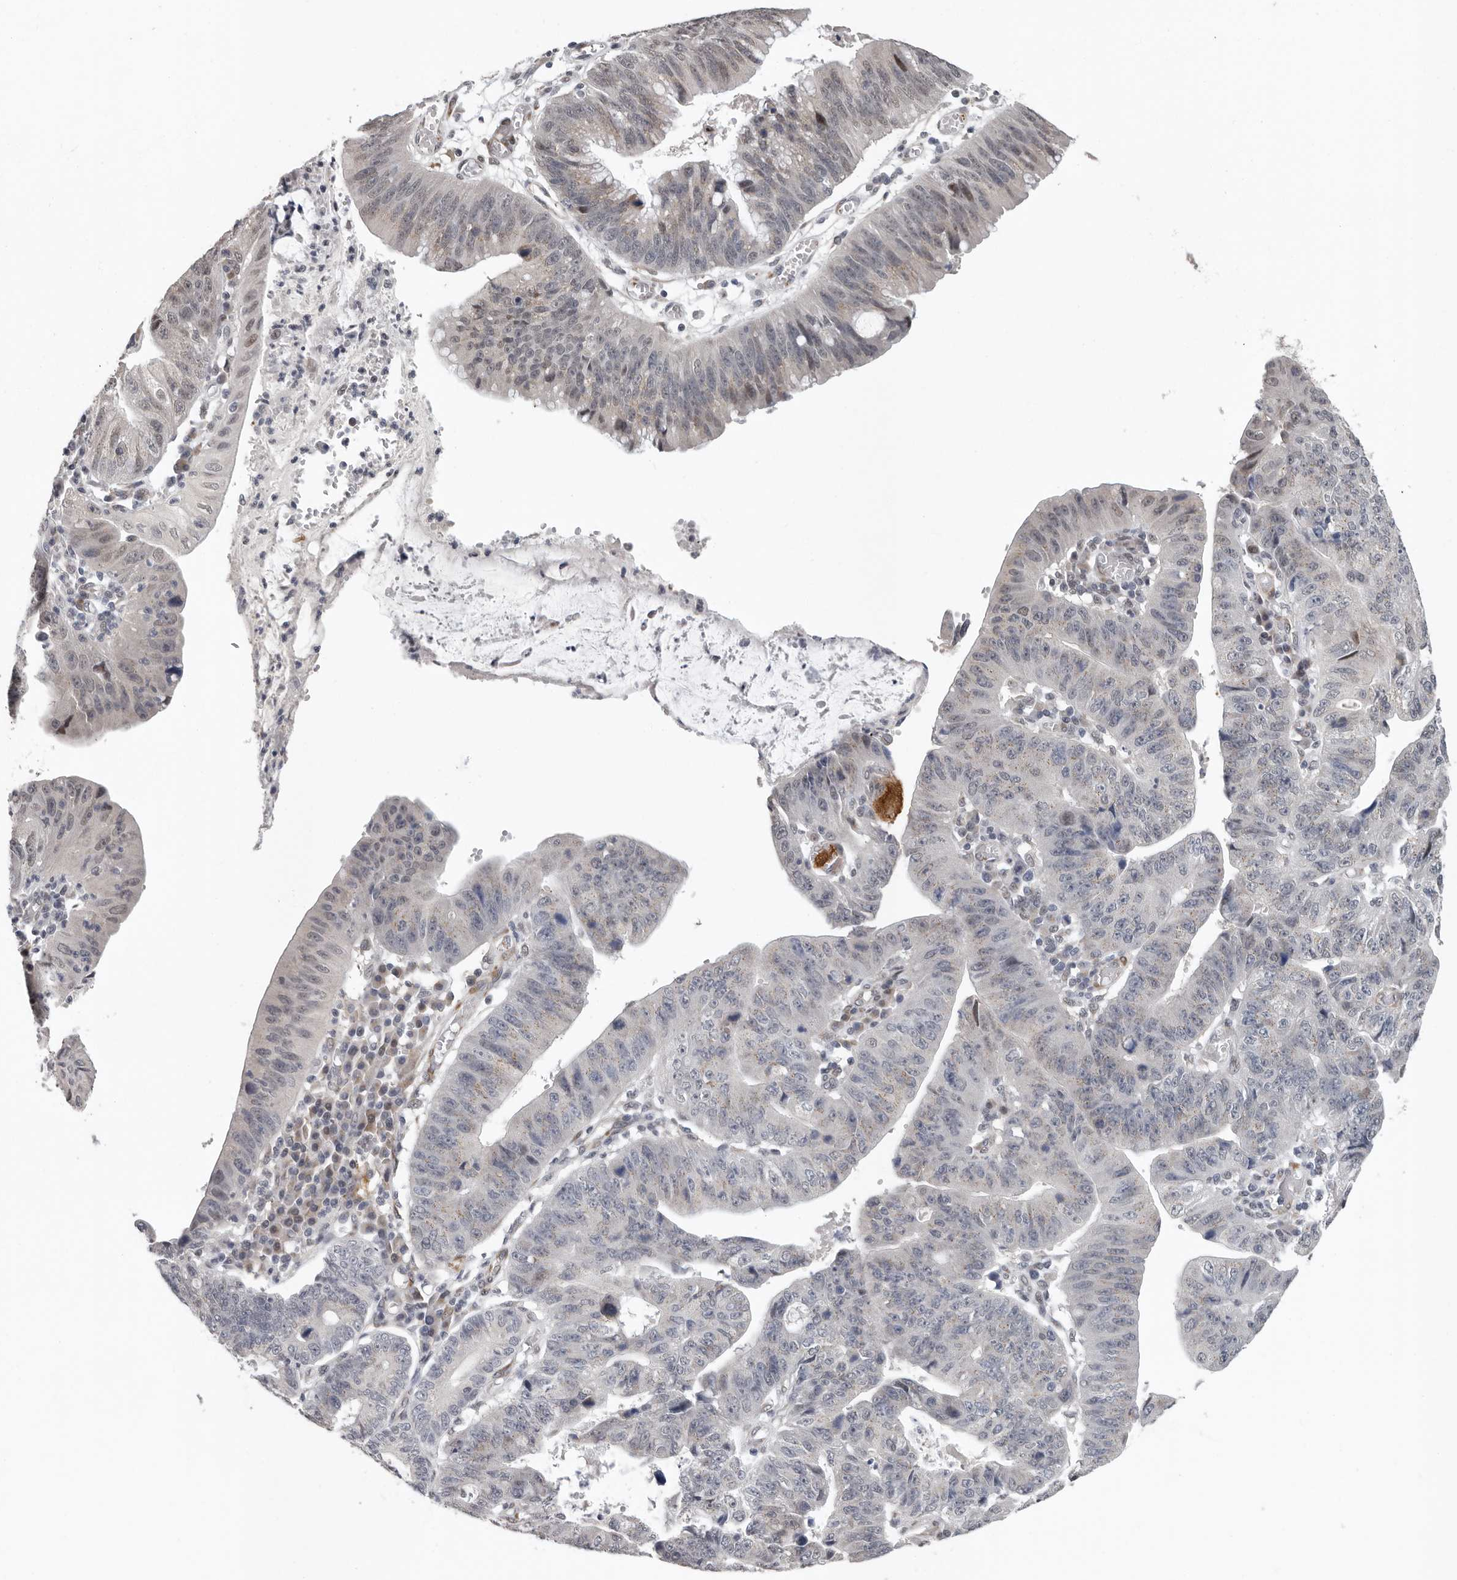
{"staining": {"intensity": "weak", "quantity": "<25%", "location": "nuclear"}, "tissue": "stomach cancer", "cell_type": "Tumor cells", "image_type": "cancer", "snomed": [{"axis": "morphology", "description": "Adenocarcinoma, NOS"}, {"axis": "topography", "description": "Stomach"}], "caption": "Immunohistochemistry micrograph of neoplastic tissue: human stomach cancer stained with DAB (3,3'-diaminobenzidine) shows no significant protein staining in tumor cells. The staining is performed using DAB brown chromogen with nuclei counter-stained in using hematoxylin.", "gene": "RALGPS2", "patient": {"sex": "male", "age": 59}}